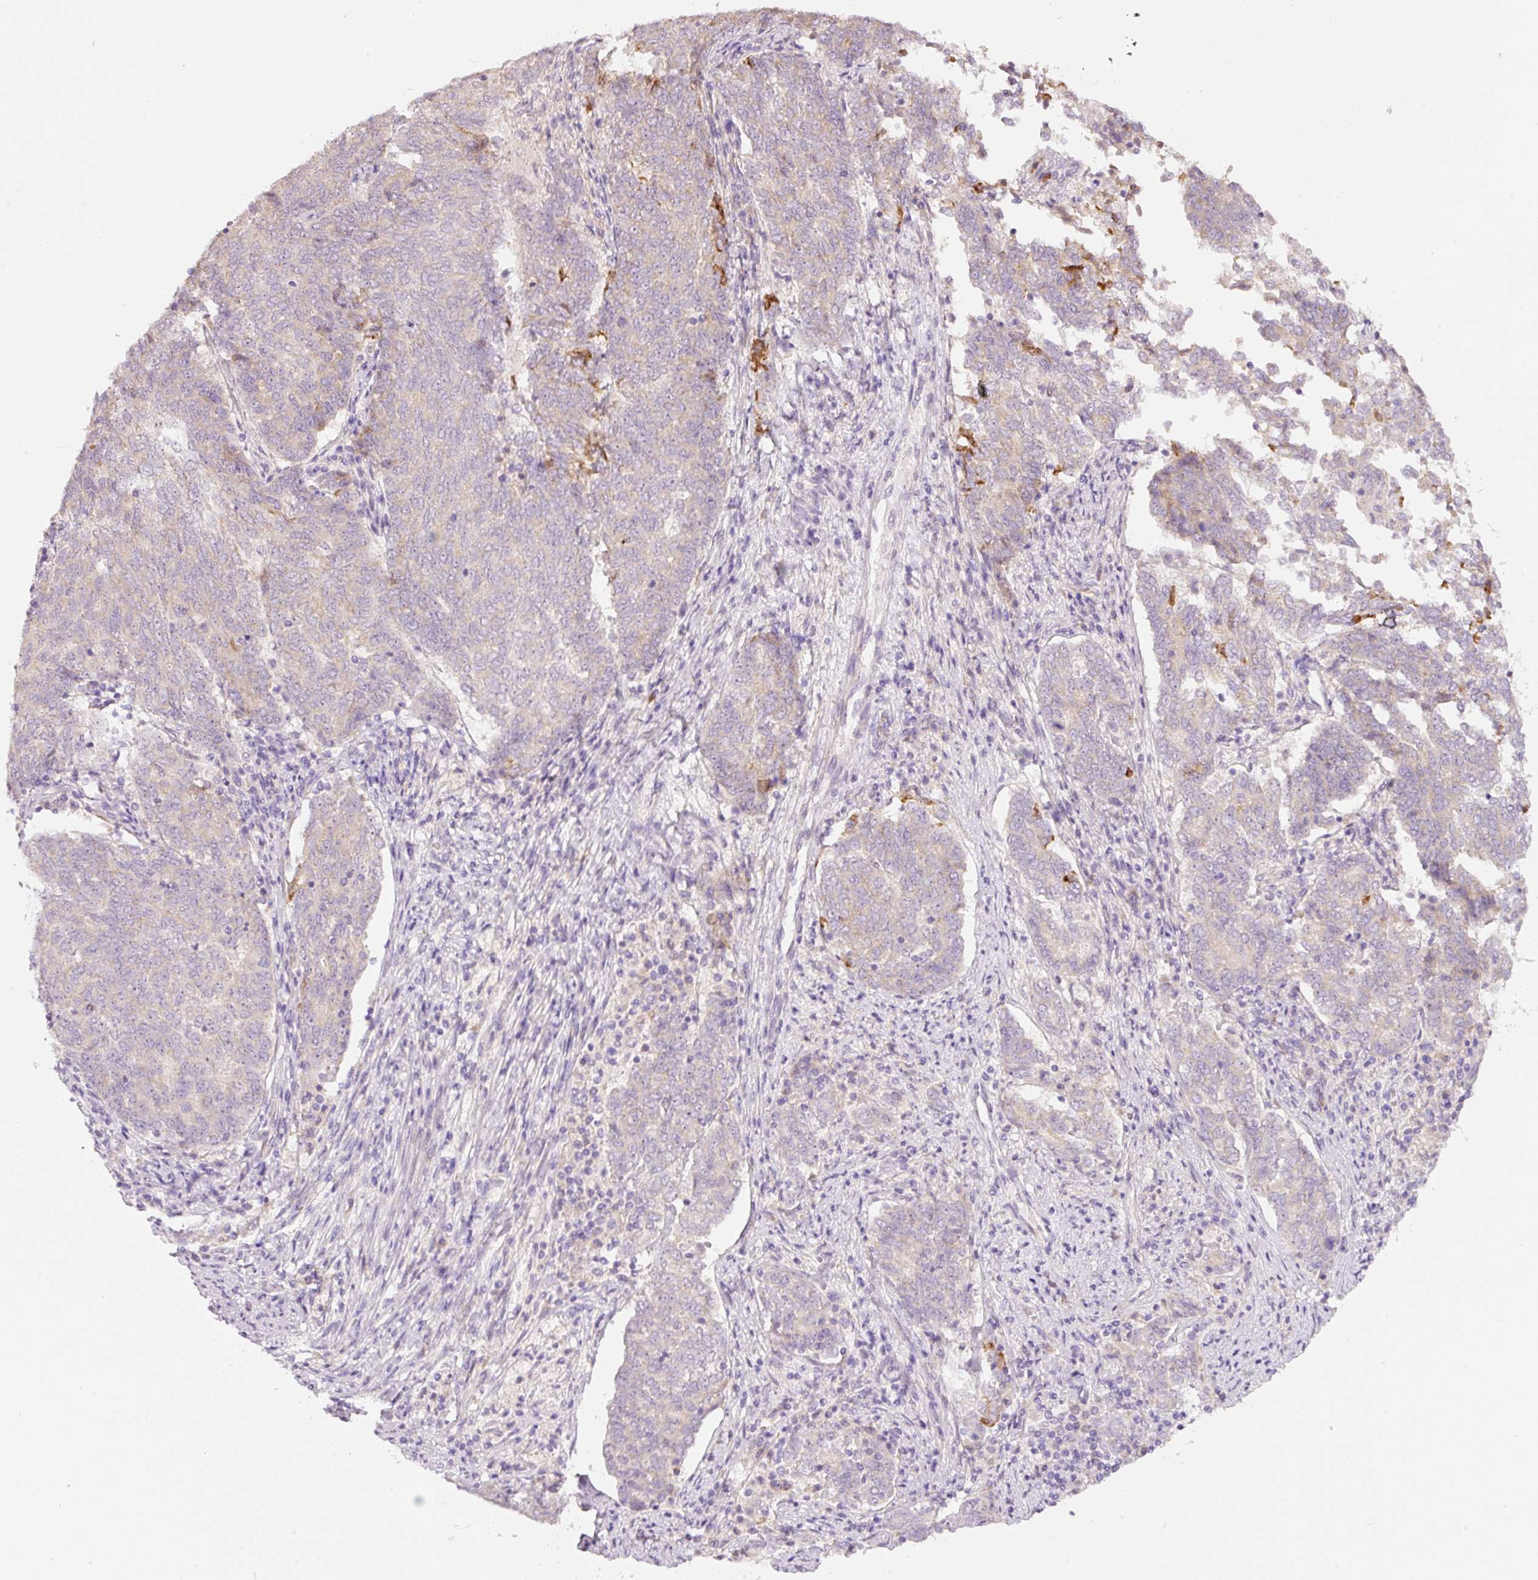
{"staining": {"intensity": "weak", "quantity": "<25%", "location": "cytoplasmic/membranous"}, "tissue": "endometrial cancer", "cell_type": "Tumor cells", "image_type": "cancer", "snomed": [{"axis": "morphology", "description": "Adenocarcinoma, NOS"}, {"axis": "topography", "description": "Endometrium"}], "caption": "Image shows no protein staining in tumor cells of endometrial adenocarcinoma tissue. (DAB (3,3'-diaminobenzidine) immunohistochemistry (IHC) with hematoxylin counter stain).", "gene": "RSPO2", "patient": {"sex": "female", "age": 80}}